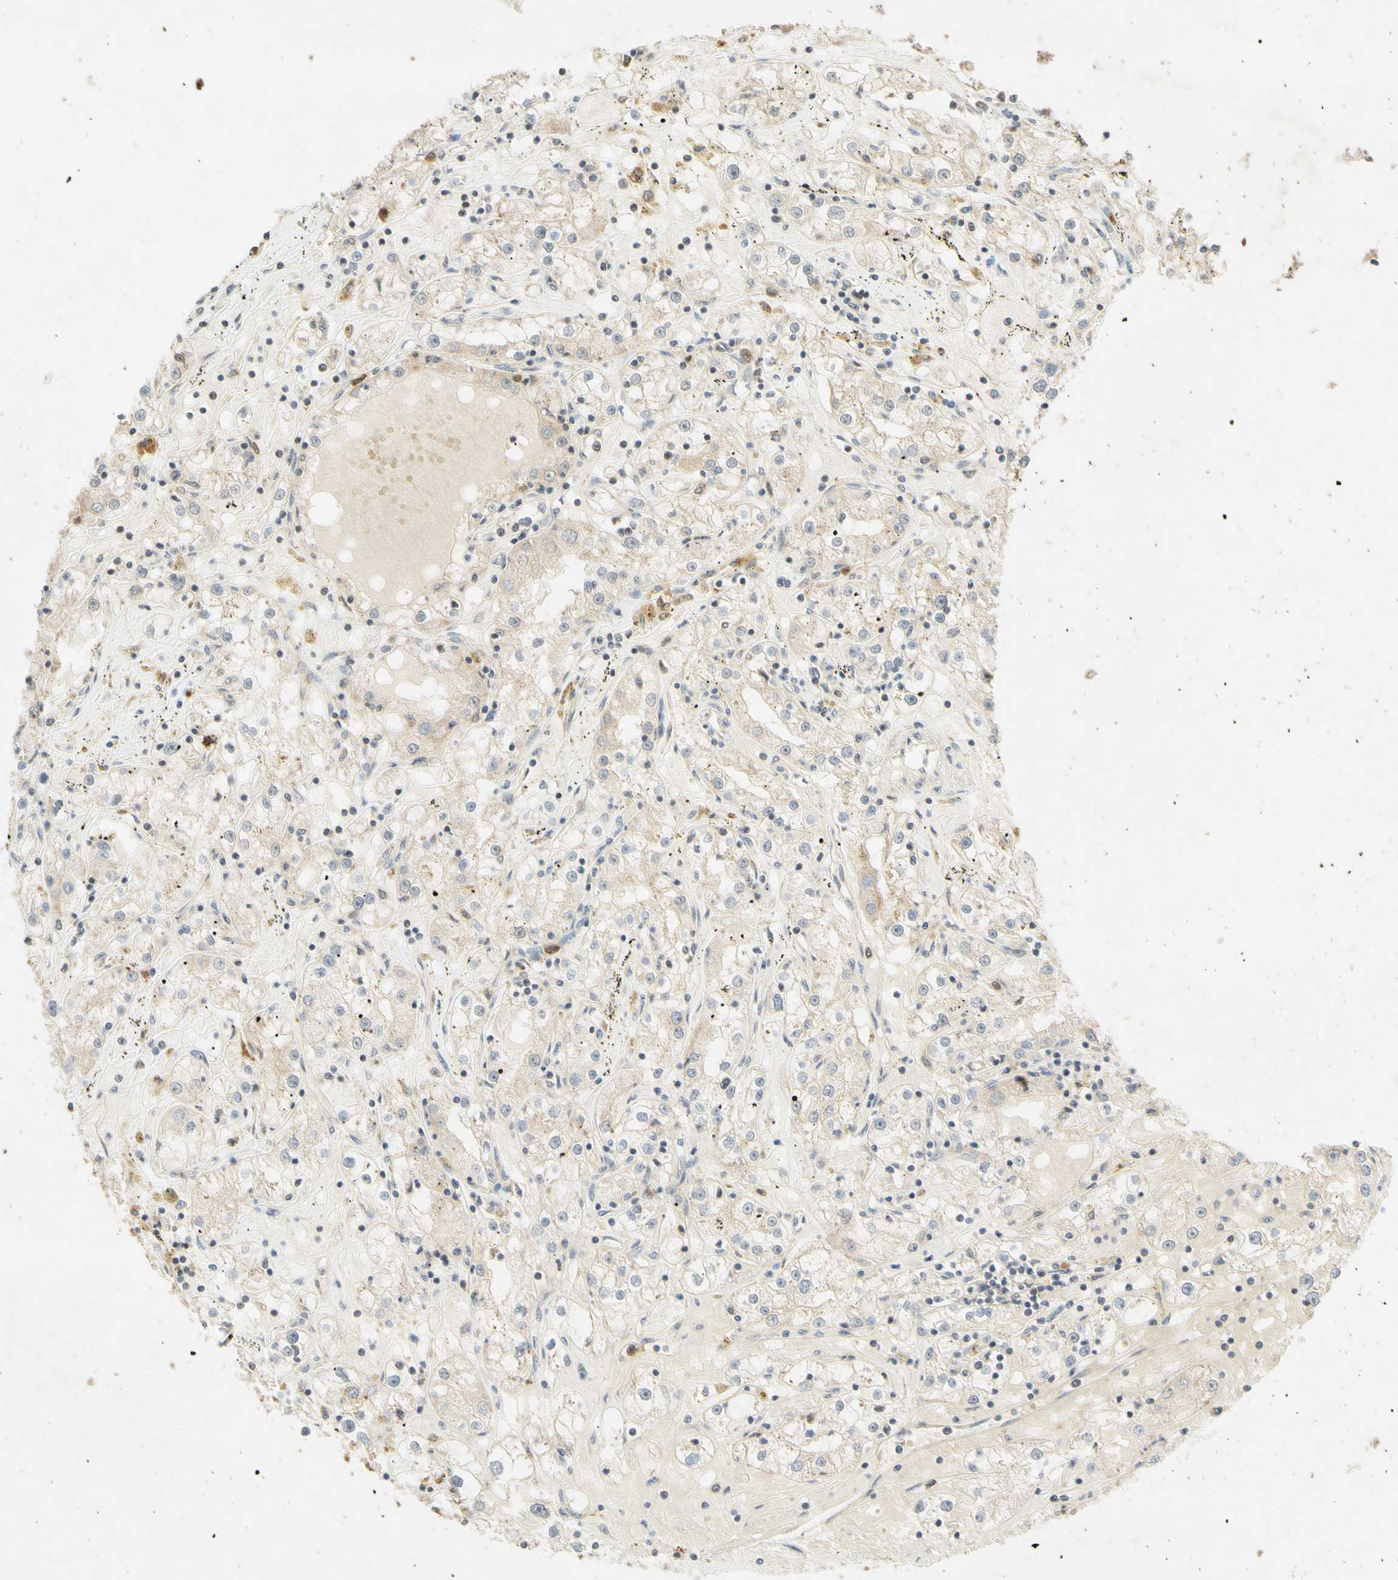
{"staining": {"intensity": "weak", "quantity": ">75%", "location": "cytoplasmic/membranous"}, "tissue": "renal cancer", "cell_type": "Tumor cells", "image_type": "cancer", "snomed": [{"axis": "morphology", "description": "Adenocarcinoma, NOS"}, {"axis": "topography", "description": "Kidney"}], "caption": "A brown stain shows weak cytoplasmic/membranous staining of a protein in renal cancer (adenocarcinoma) tumor cells.", "gene": "GATA1", "patient": {"sex": "male", "age": 56}}